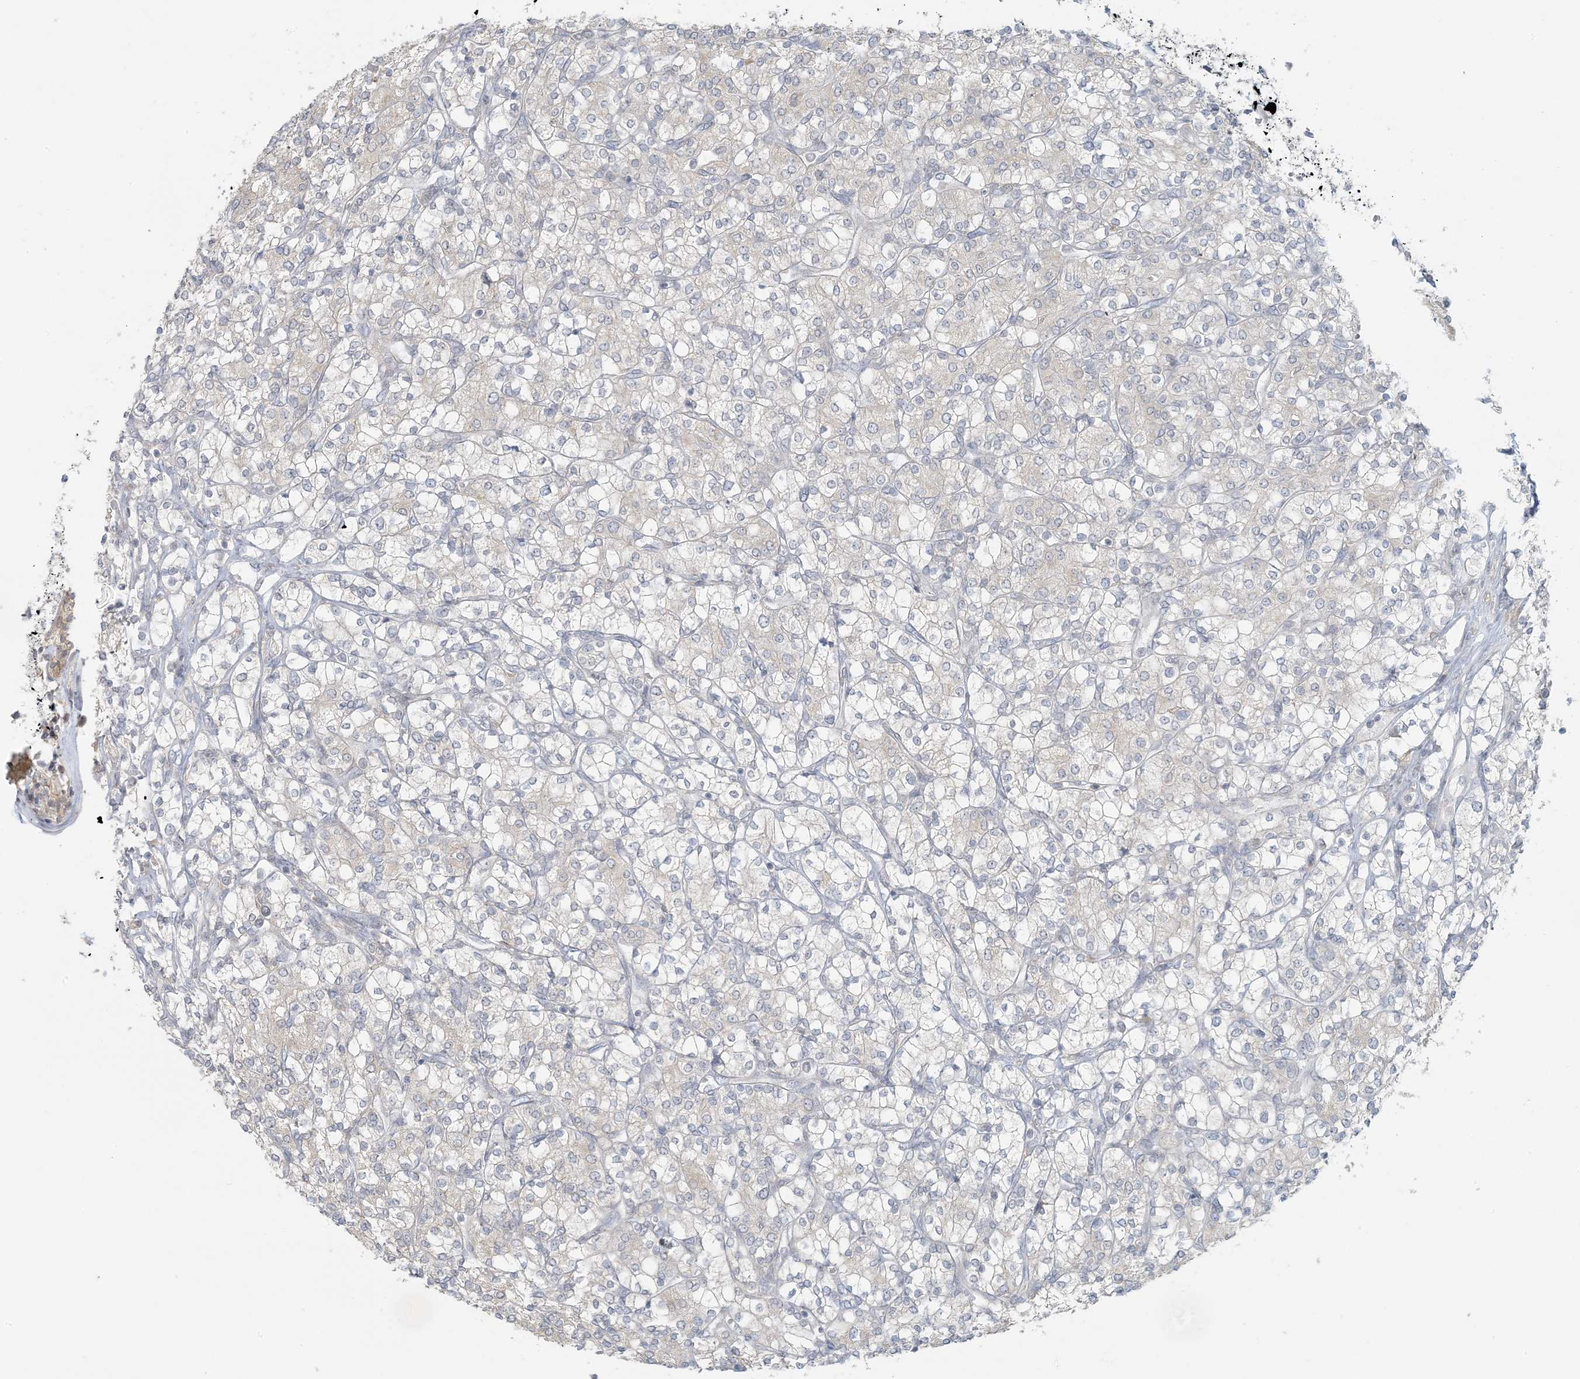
{"staining": {"intensity": "negative", "quantity": "none", "location": "none"}, "tissue": "renal cancer", "cell_type": "Tumor cells", "image_type": "cancer", "snomed": [{"axis": "morphology", "description": "Adenocarcinoma, NOS"}, {"axis": "topography", "description": "Kidney"}], "caption": "Immunohistochemistry (IHC) of adenocarcinoma (renal) displays no staining in tumor cells.", "gene": "EEFSEC", "patient": {"sex": "male", "age": 77}}